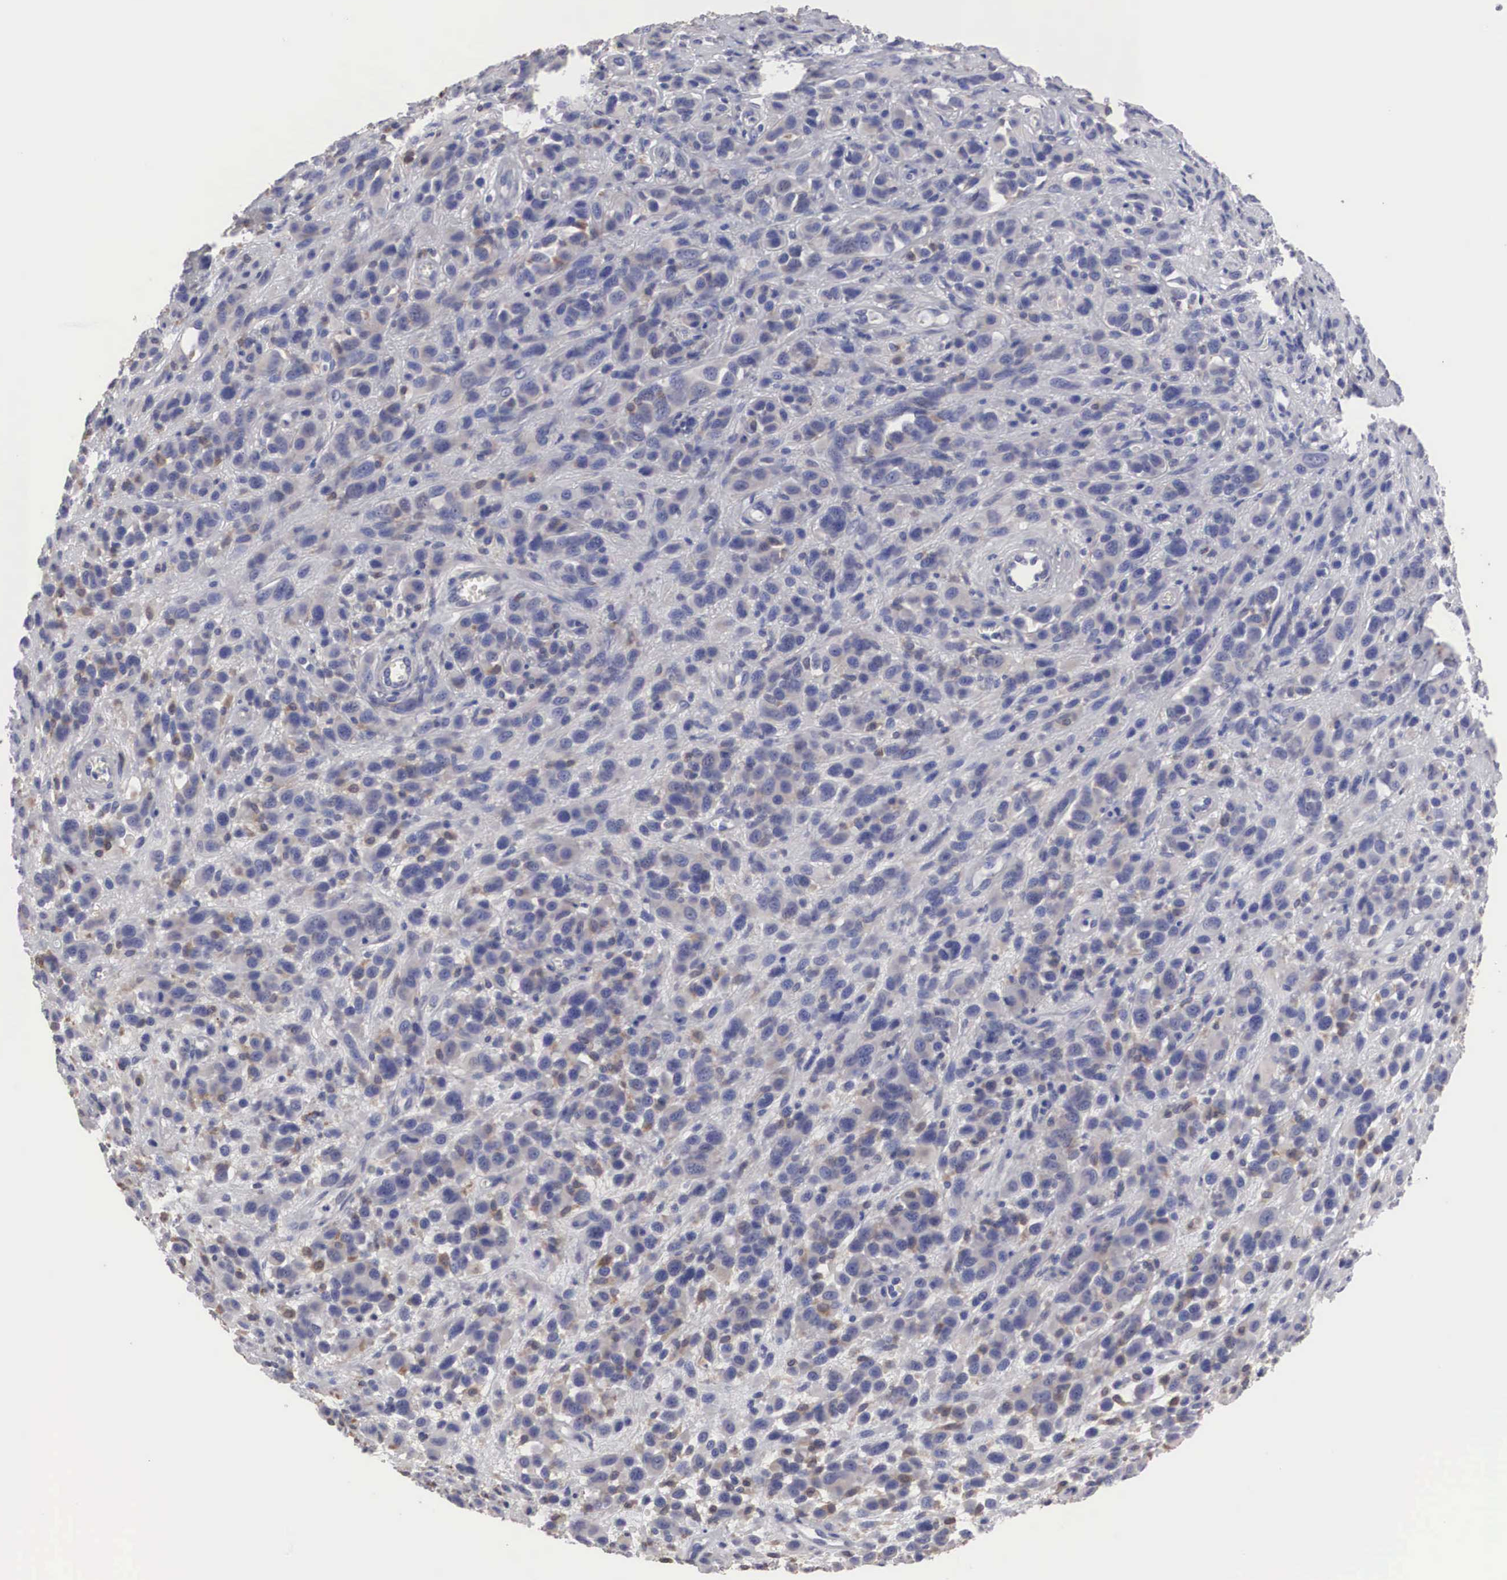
{"staining": {"intensity": "weak", "quantity": "25%-75%", "location": "cytoplasmic/membranous"}, "tissue": "melanoma", "cell_type": "Tumor cells", "image_type": "cancer", "snomed": [{"axis": "morphology", "description": "Malignant melanoma, NOS"}, {"axis": "topography", "description": "Skin"}], "caption": "IHC (DAB (3,3'-diaminobenzidine)) staining of human malignant melanoma demonstrates weak cytoplasmic/membranous protein staining in approximately 25%-75% of tumor cells.", "gene": "HMOX1", "patient": {"sex": "male", "age": 51}}